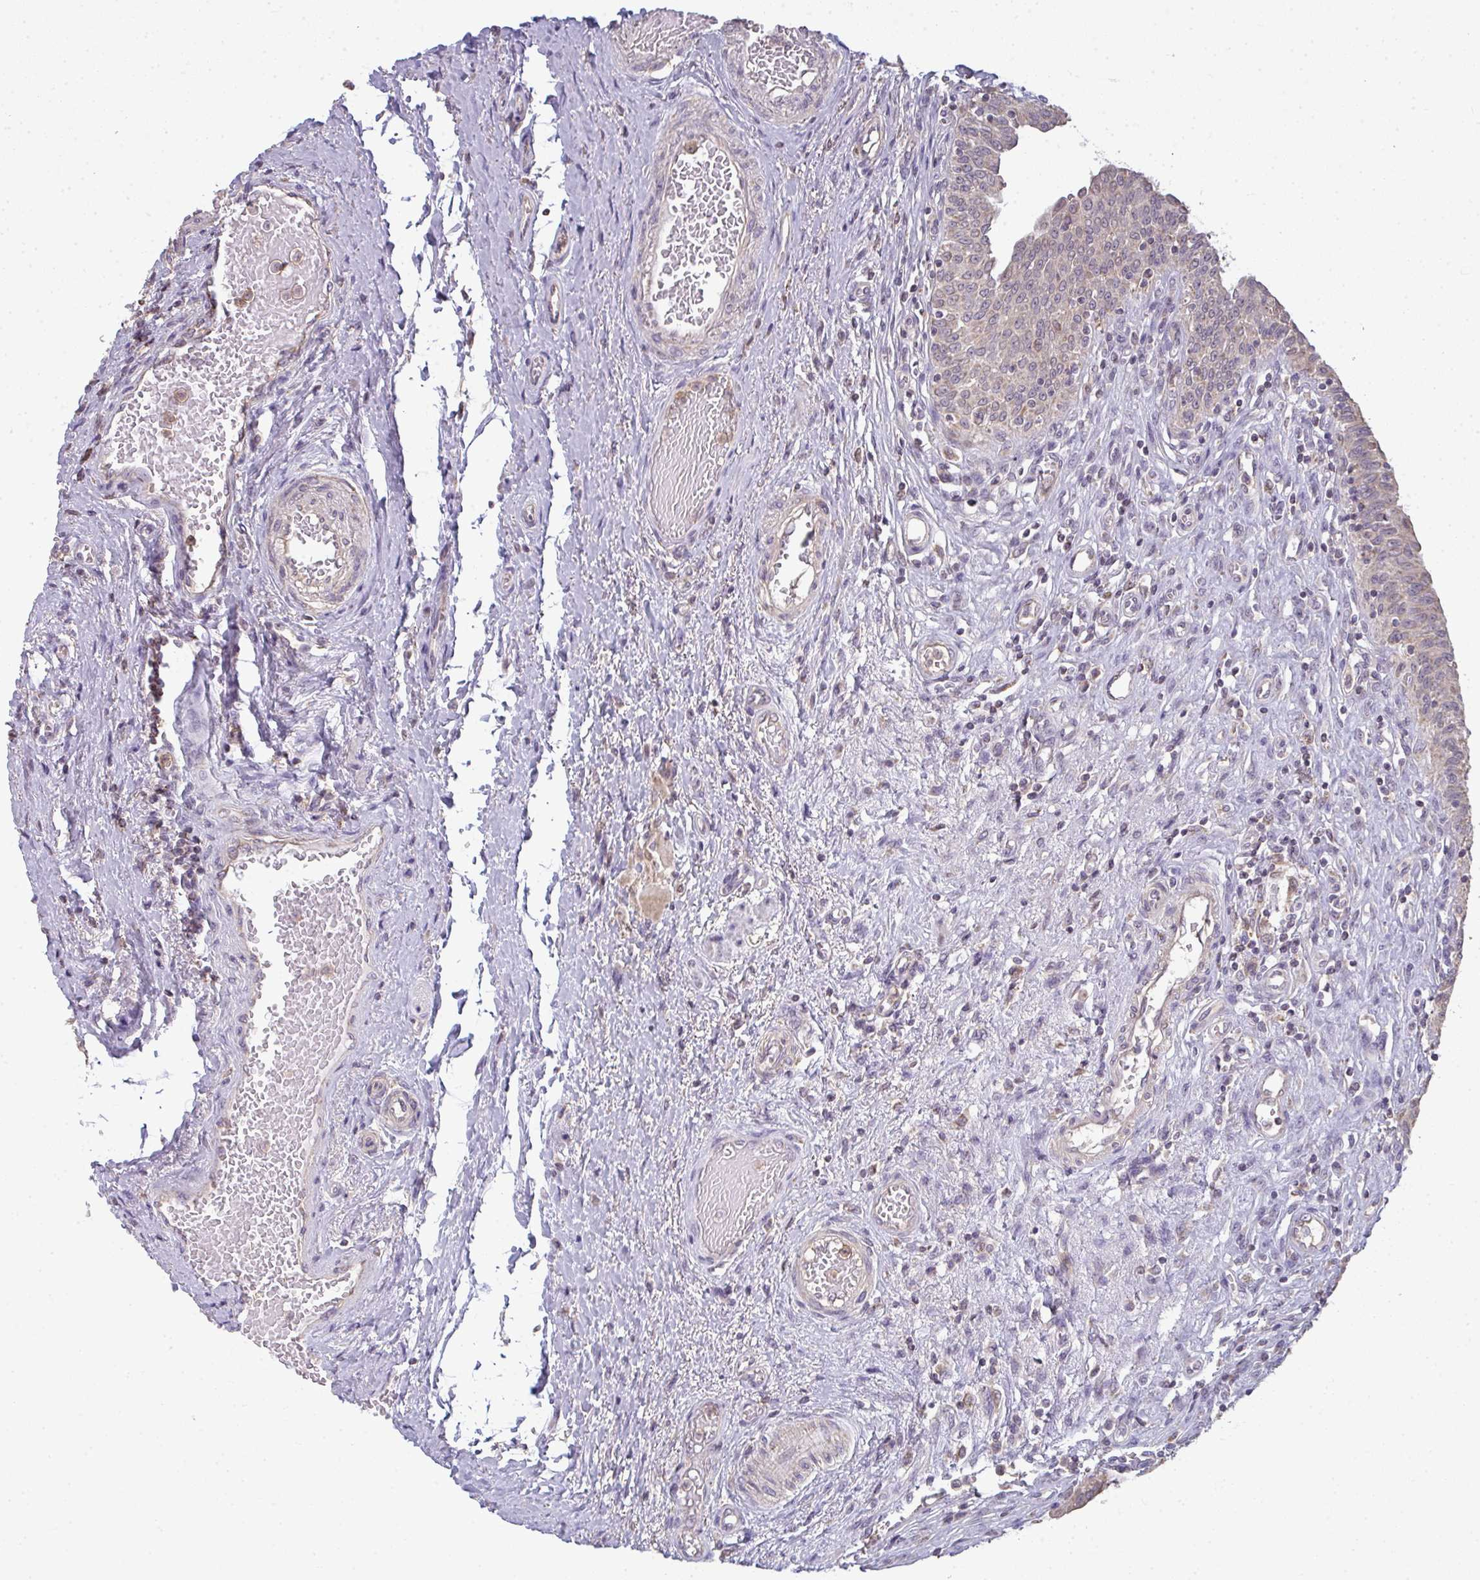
{"staining": {"intensity": "weak", "quantity": "25%-75%", "location": "cytoplasmic/membranous"}, "tissue": "urinary bladder", "cell_type": "Urothelial cells", "image_type": "normal", "snomed": [{"axis": "morphology", "description": "Normal tissue, NOS"}, {"axis": "topography", "description": "Urinary bladder"}], "caption": "Weak cytoplasmic/membranous staining is identified in about 25%-75% of urothelial cells in normal urinary bladder.", "gene": "CXCR1", "patient": {"sex": "male", "age": 71}}